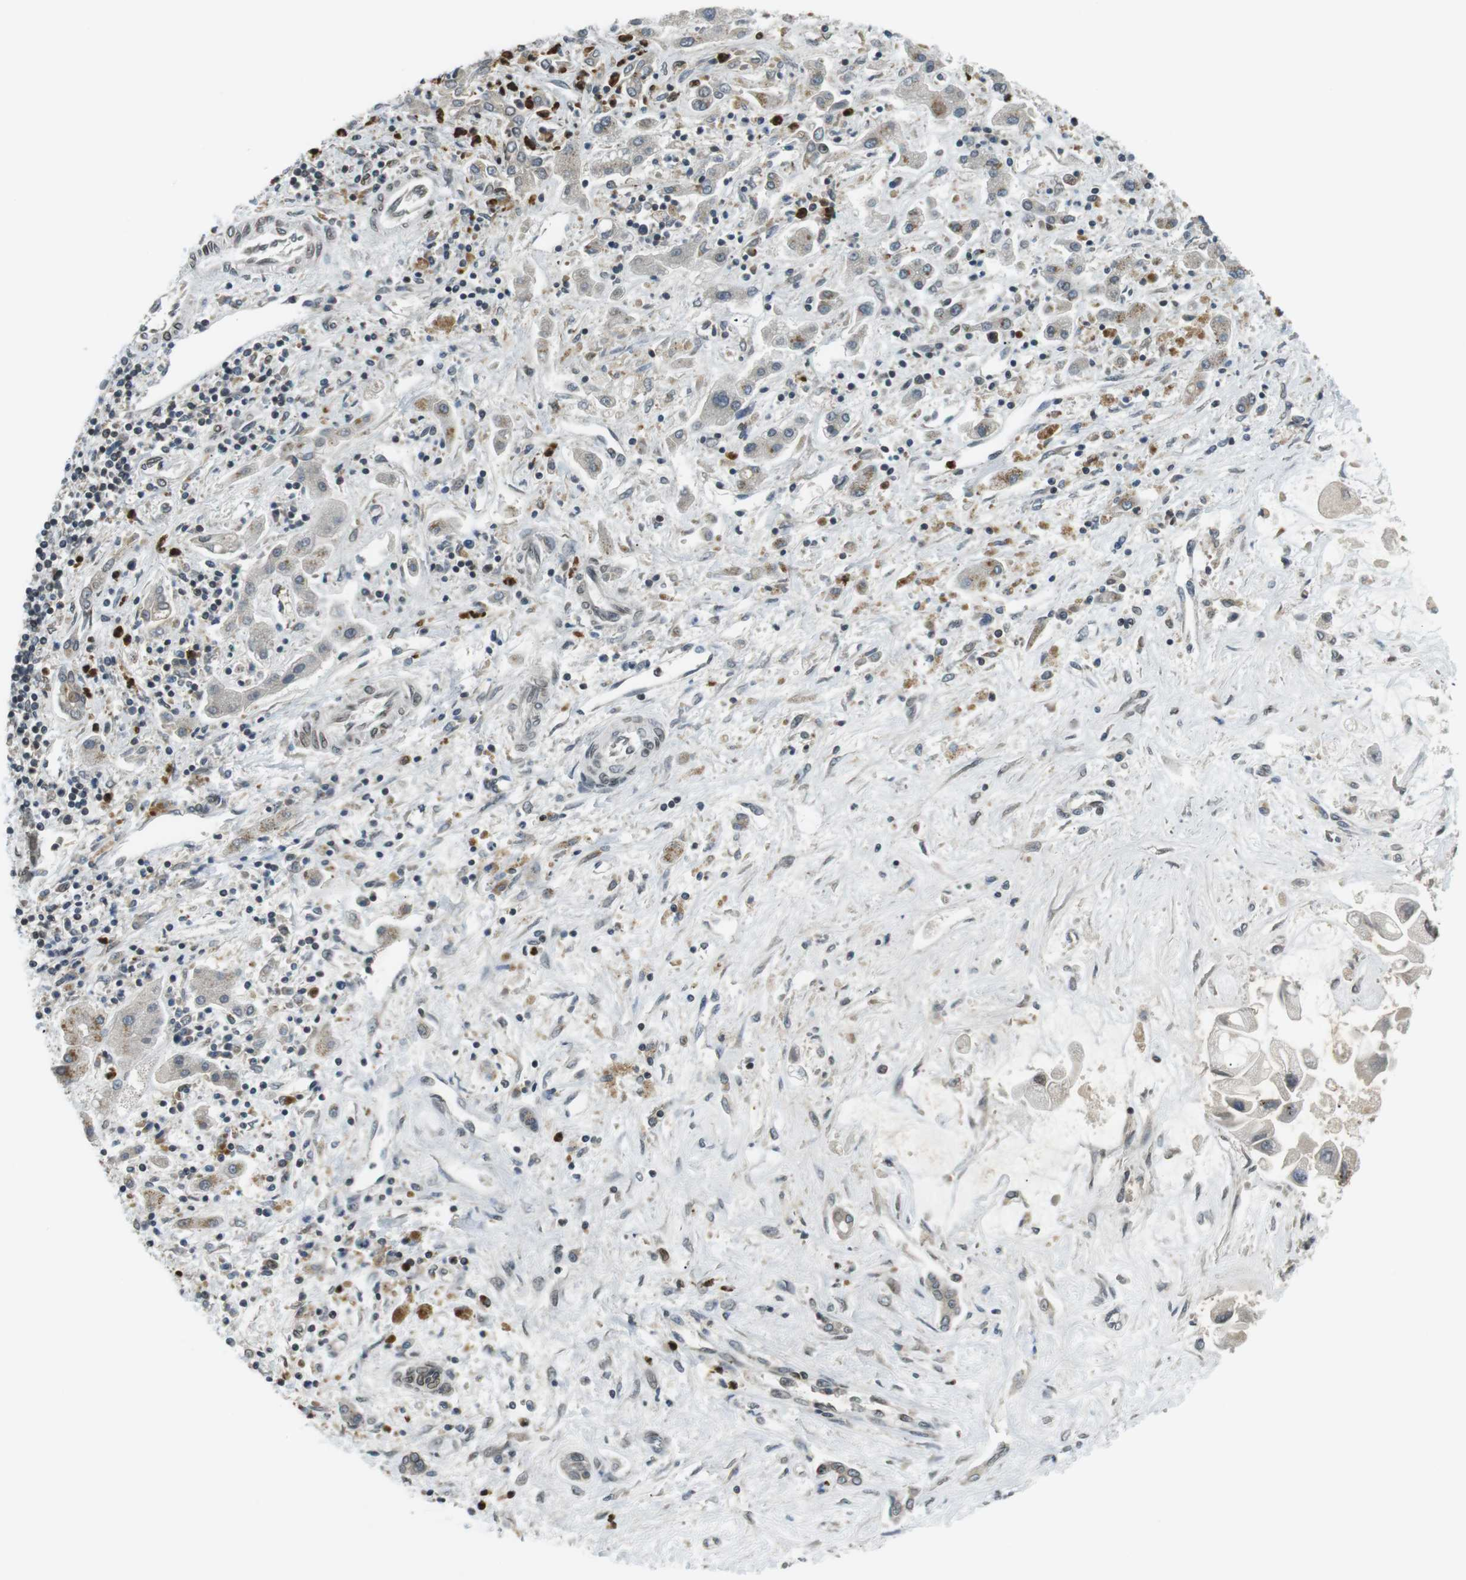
{"staining": {"intensity": "negative", "quantity": "none", "location": "none"}, "tissue": "liver cancer", "cell_type": "Tumor cells", "image_type": "cancer", "snomed": [{"axis": "morphology", "description": "Cholangiocarcinoma"}, {"axis": "topography", "description": "Liver"}], "caption": "Image shows no significant protein positivity in tumor cells of cholangiocarcinoma (liver).", "gene": "TMX4", "patient": {"sex": "male", "age": 50}}